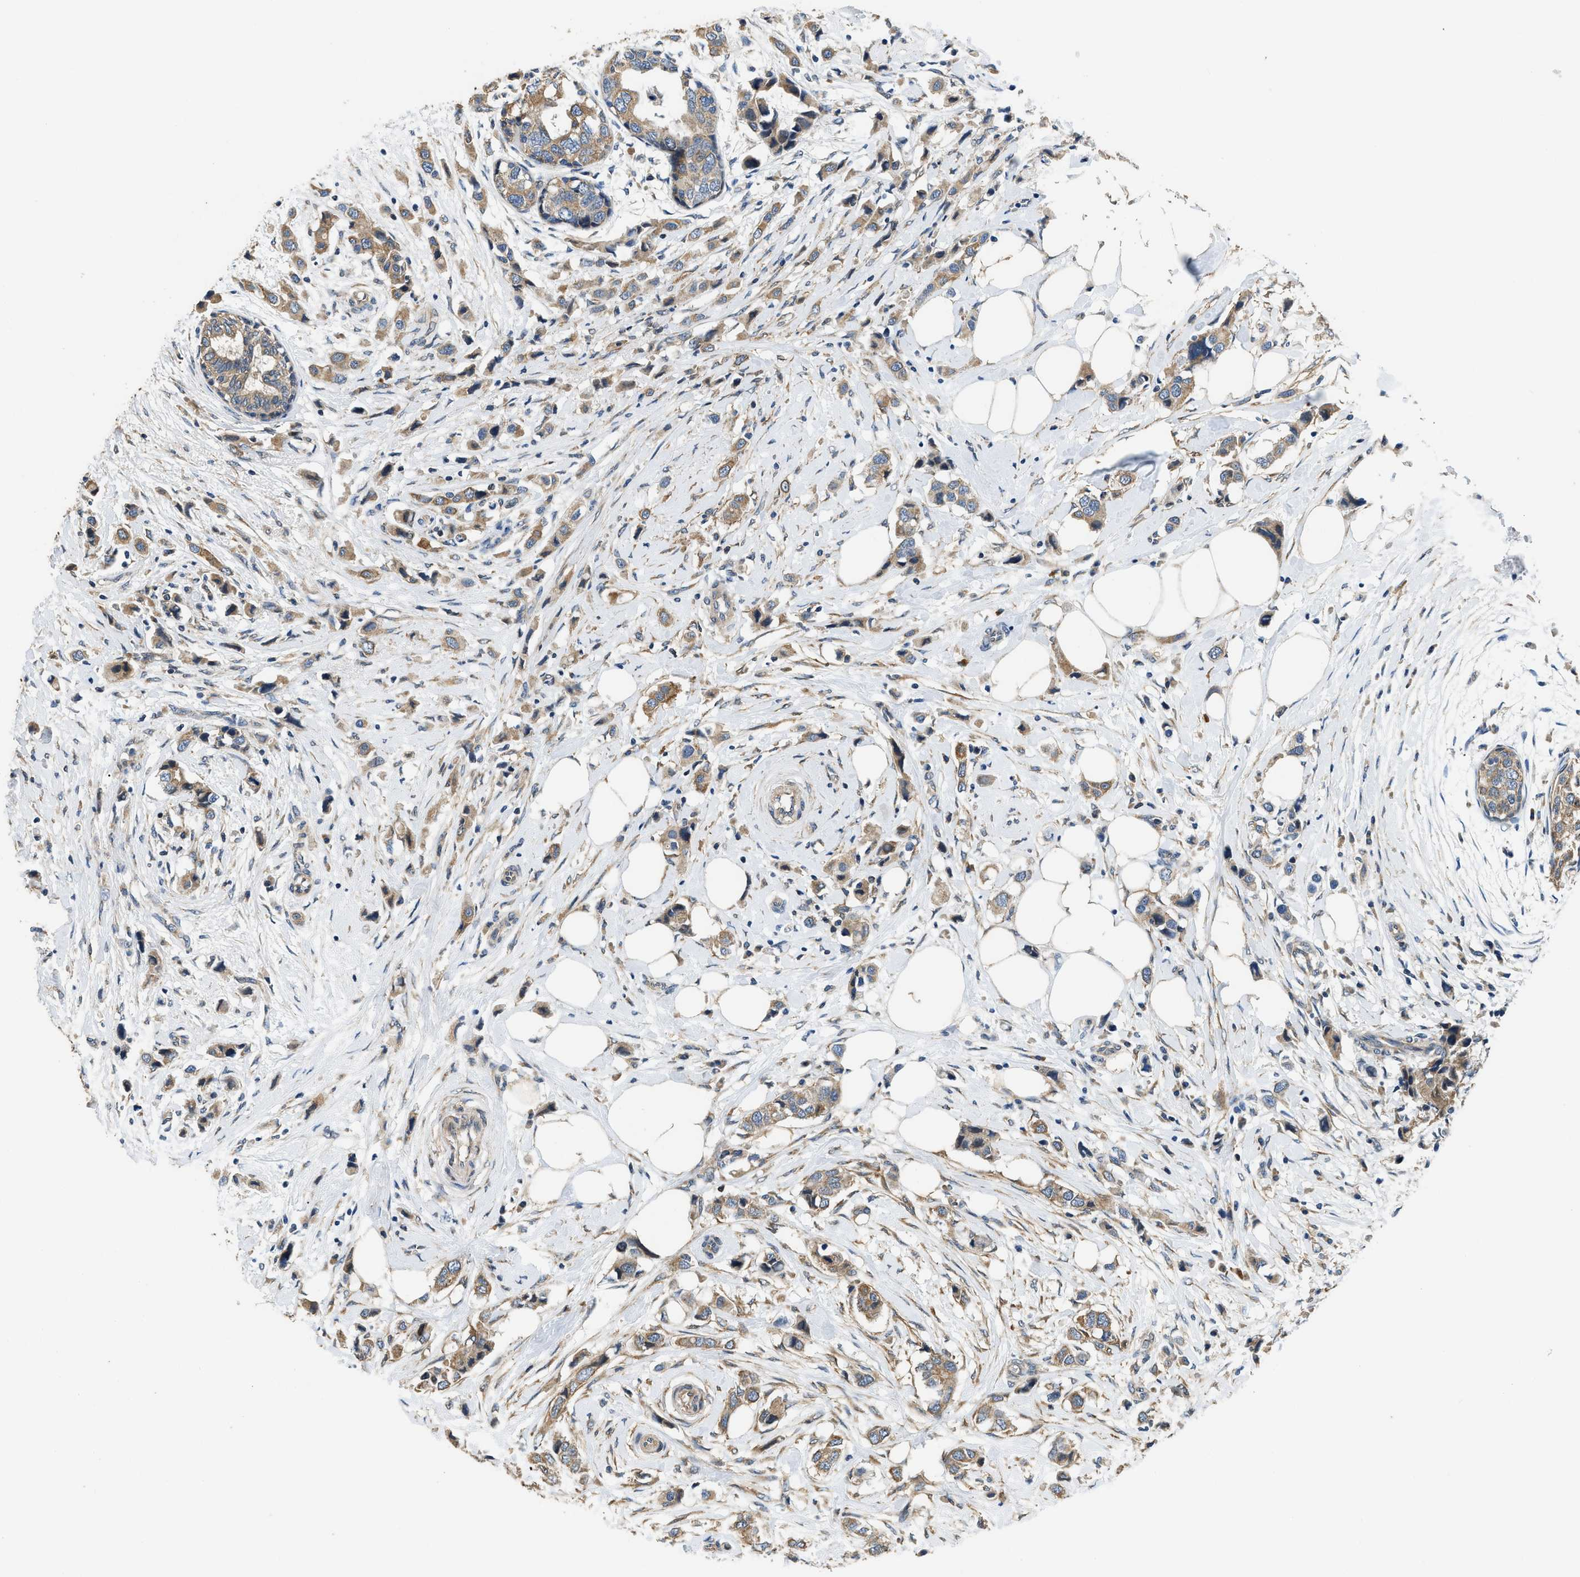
{"staining": {"intensity": "moderate", "quantity": ">75%", "location": "cytoplasmic/membranous"}, "tissue": "breast cancer", "cell_type": "Tumor cells", "image_type": "cancer", "snomed": [{"axis": "morphology", "description": "Normal tissue, NOS"}, {"axis": "morphology", "description": "Duct carcinoma"}, {"axis": "topography", "description": "Breast"}], "caption": "About >75% of tumor cells in human breast cancer (infiltrating ductal carcinoma) exhibit moderate cytoplasmic/membranous protein staining as visualized by brown immunohistochemical staining.", "gene": "SSH2", "patient": {"sex": "female", "age": 50}}